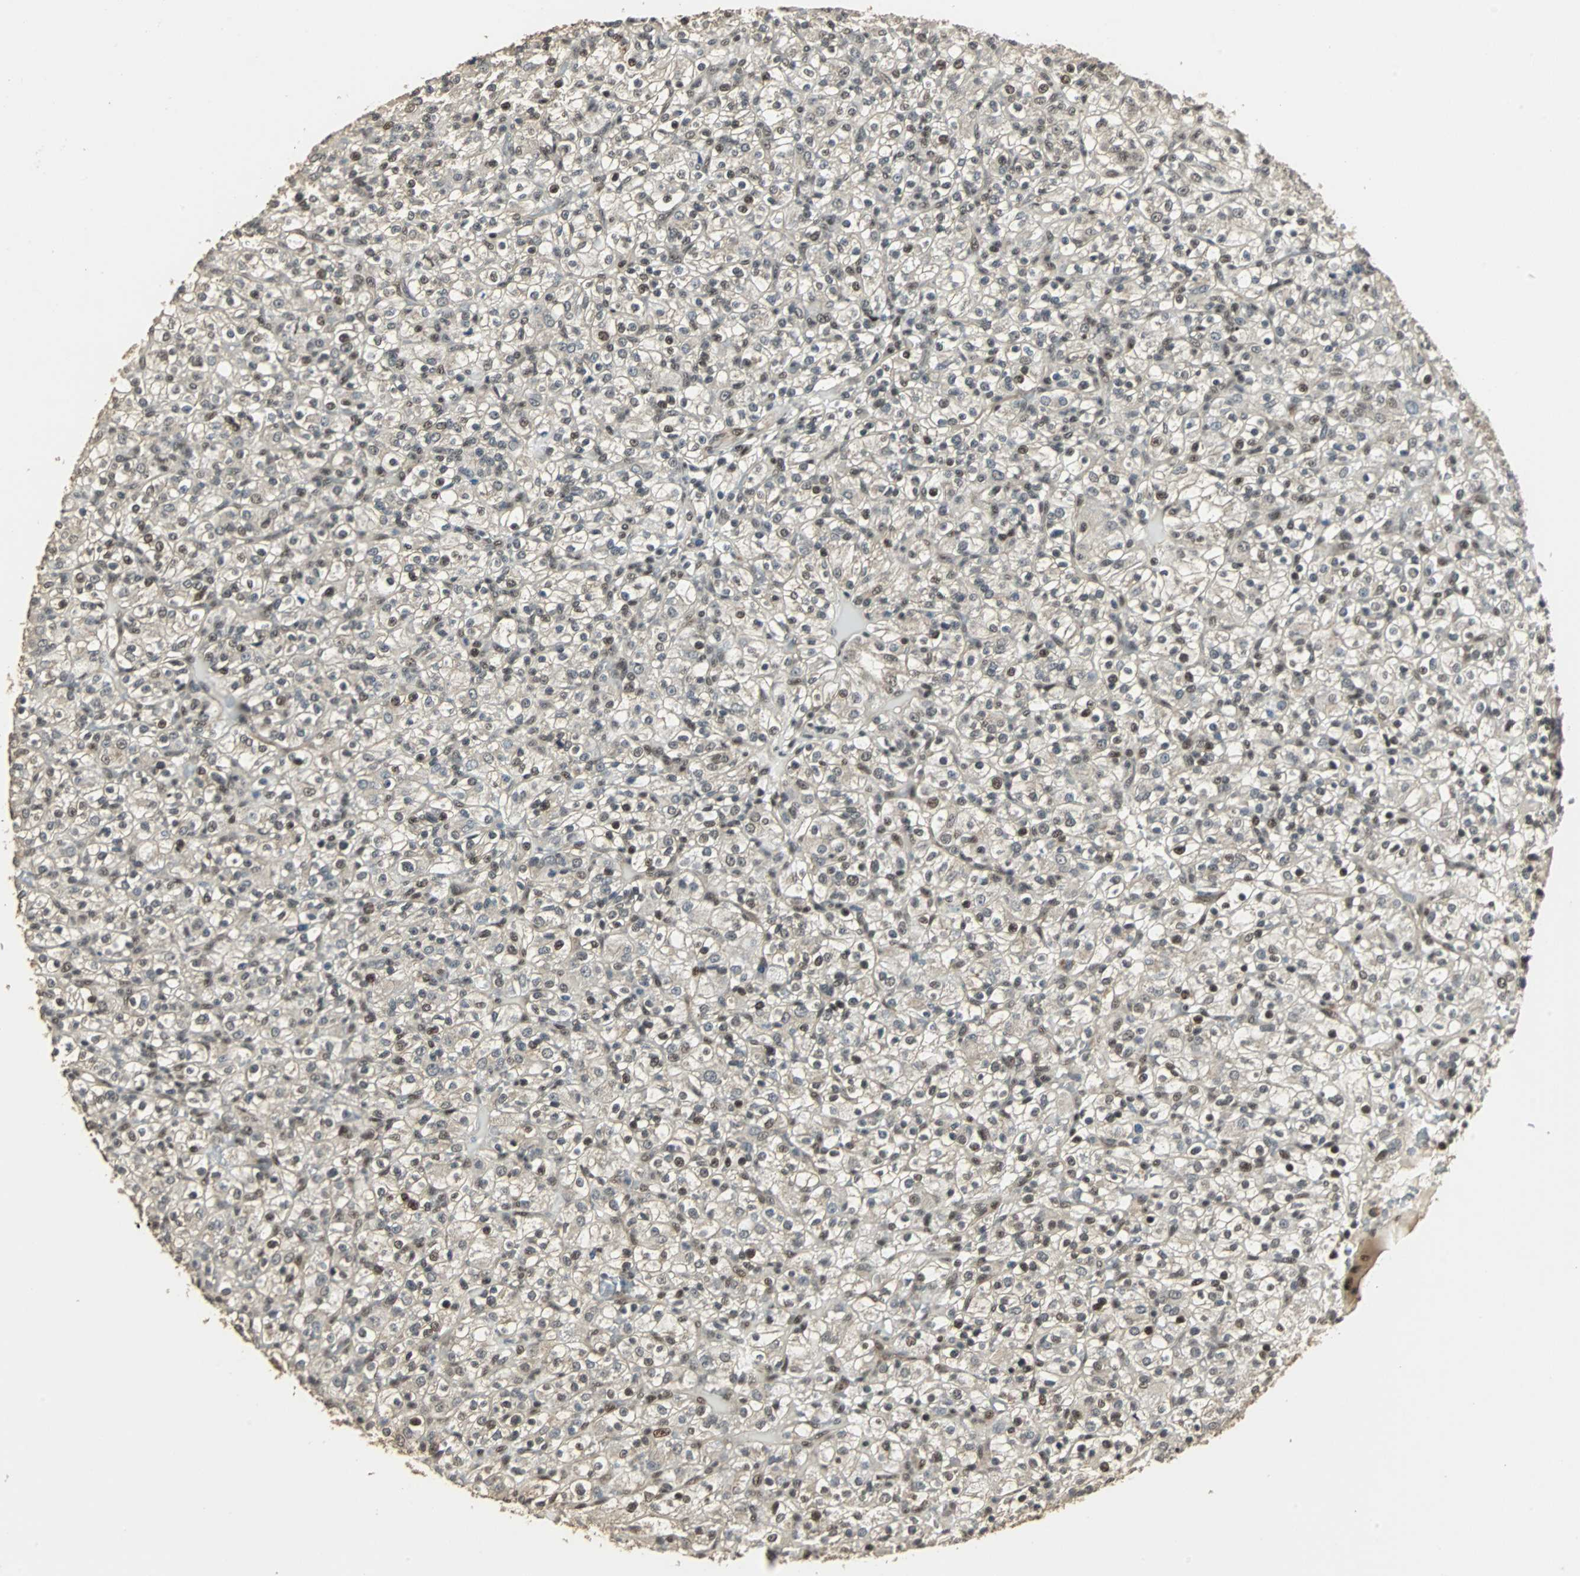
{"staining": {"intensity": "strong", "quantity": "25%-75%", "location": "nuclear"}, "tissue": "renal cancer", "cell_type": "Tumor cells", "image_type": "cancer", "snomed": [{"axis": "morphology", "description": "Normal tissue, NOS"}, {"axis": "morphology", "description": "Adenocarcinoma, NOS"}, {"axis": "topography", "description": "Kidney"}], "caption": "High-power microscopy captured an immunohistochemistry (IHC) photomicrograph of renal cancer (adenocarcinoma), revealing strong nuclear expression in approximately 25%-75% of tumor cells.", "gene": "MED4", "patient": {"sex": "female", "age": 72}}